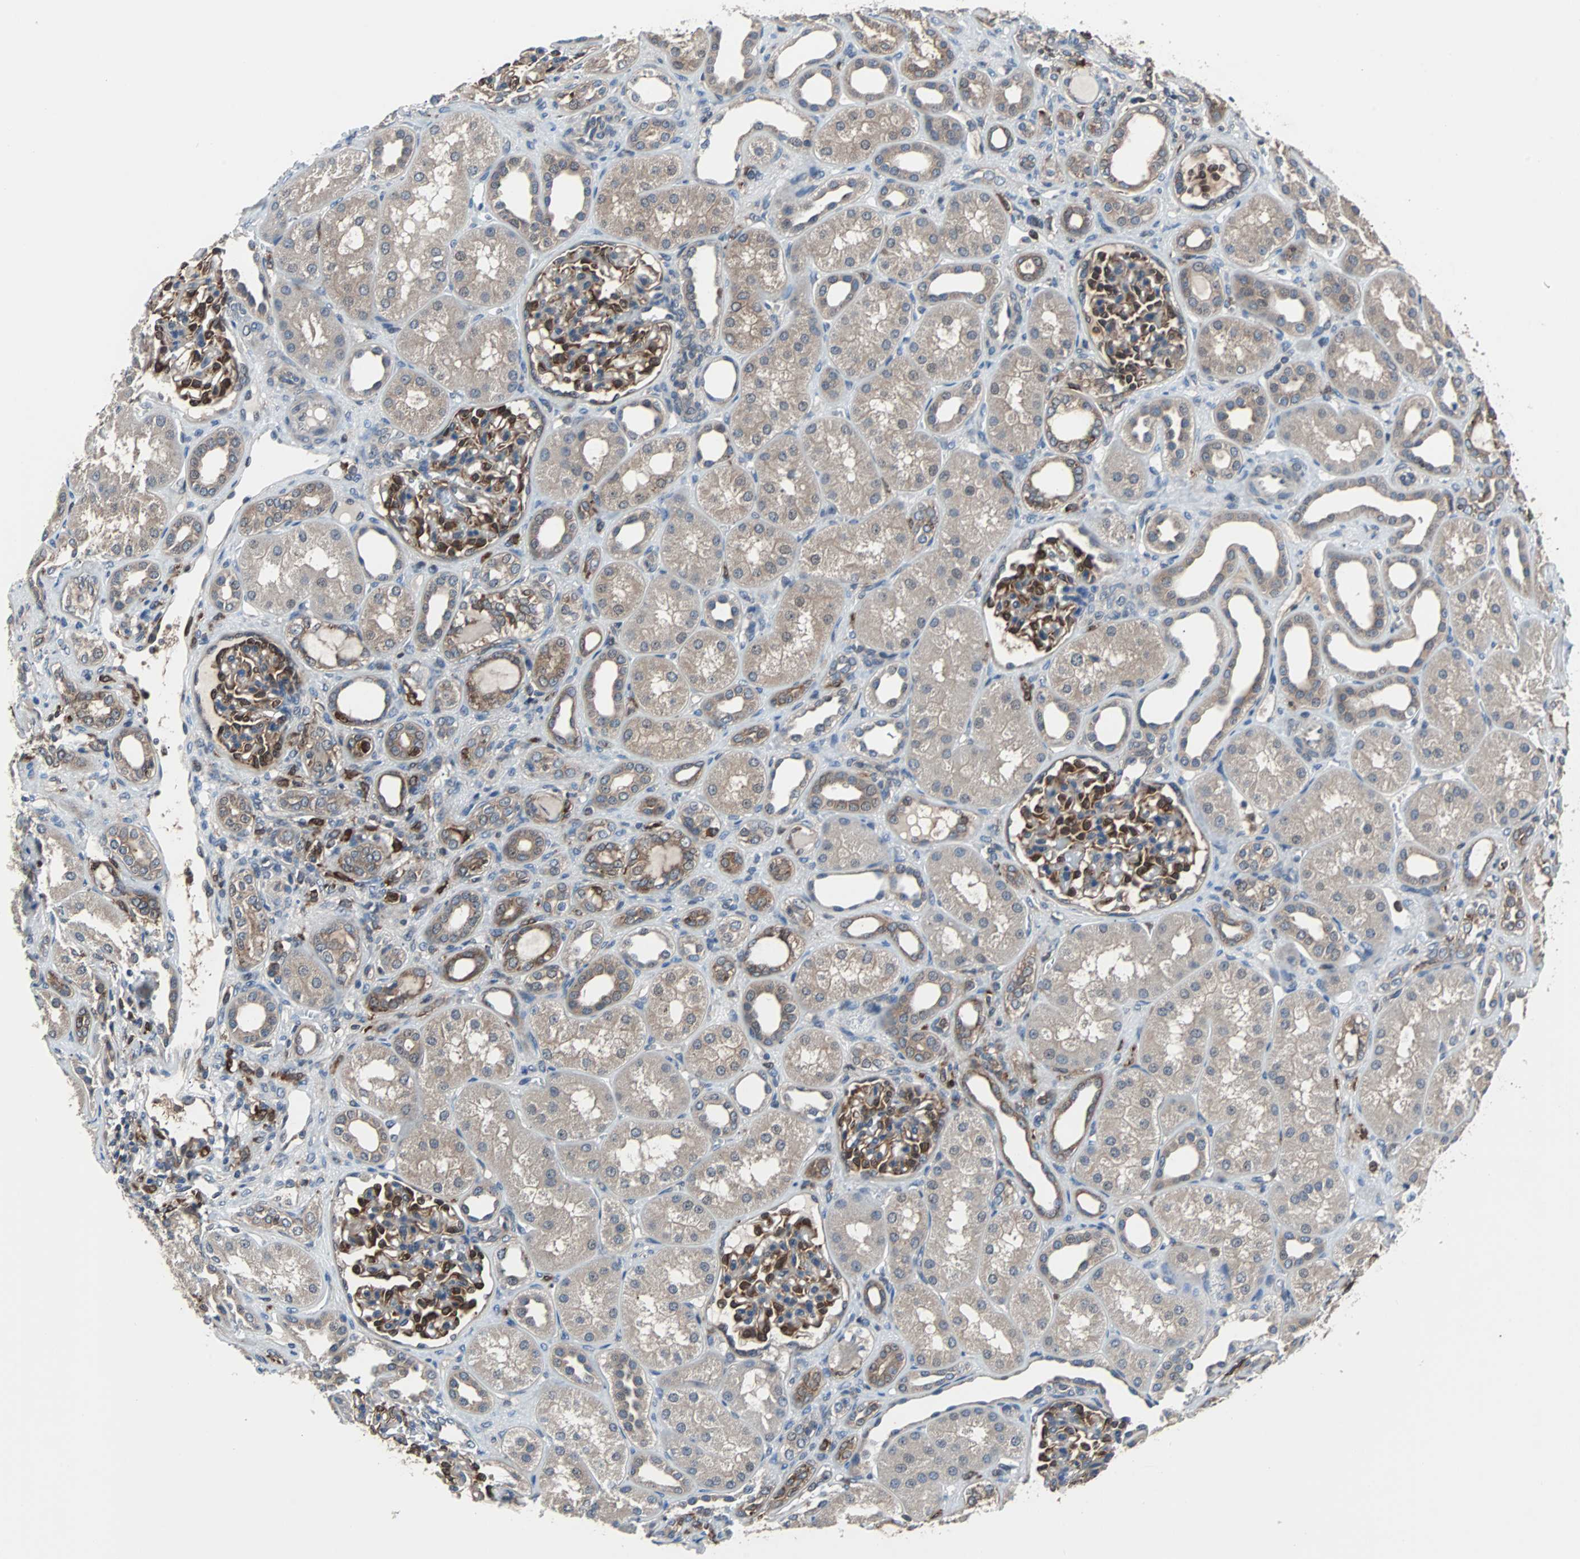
{"staining": {"intensity": "strong", "quantity": "25%-75%", "location": "cytoplasmic/membranous"}, "tissue": "kidney", "cell_type": "Cells in glomeruli", "image_type": "normal", "snomed": [{"axis": "morphology", "description": "Normal tissue, NOS"}, {"axis": "topography", "description": "Kidney"}], "caption": "DAB (3,3'-diaminobenzidine) immunohistochemical staining of benign kidney reveals strong cytoplasmic/membranous protein positivity in approximately 25%-75% of cells in glomeruli. (DAB (3,3'-diaminobenzidine) IHC with brightfield microscopy, high magnification).", "gene": "PAK1", "patient": {"sex": "male", "age": 7}}